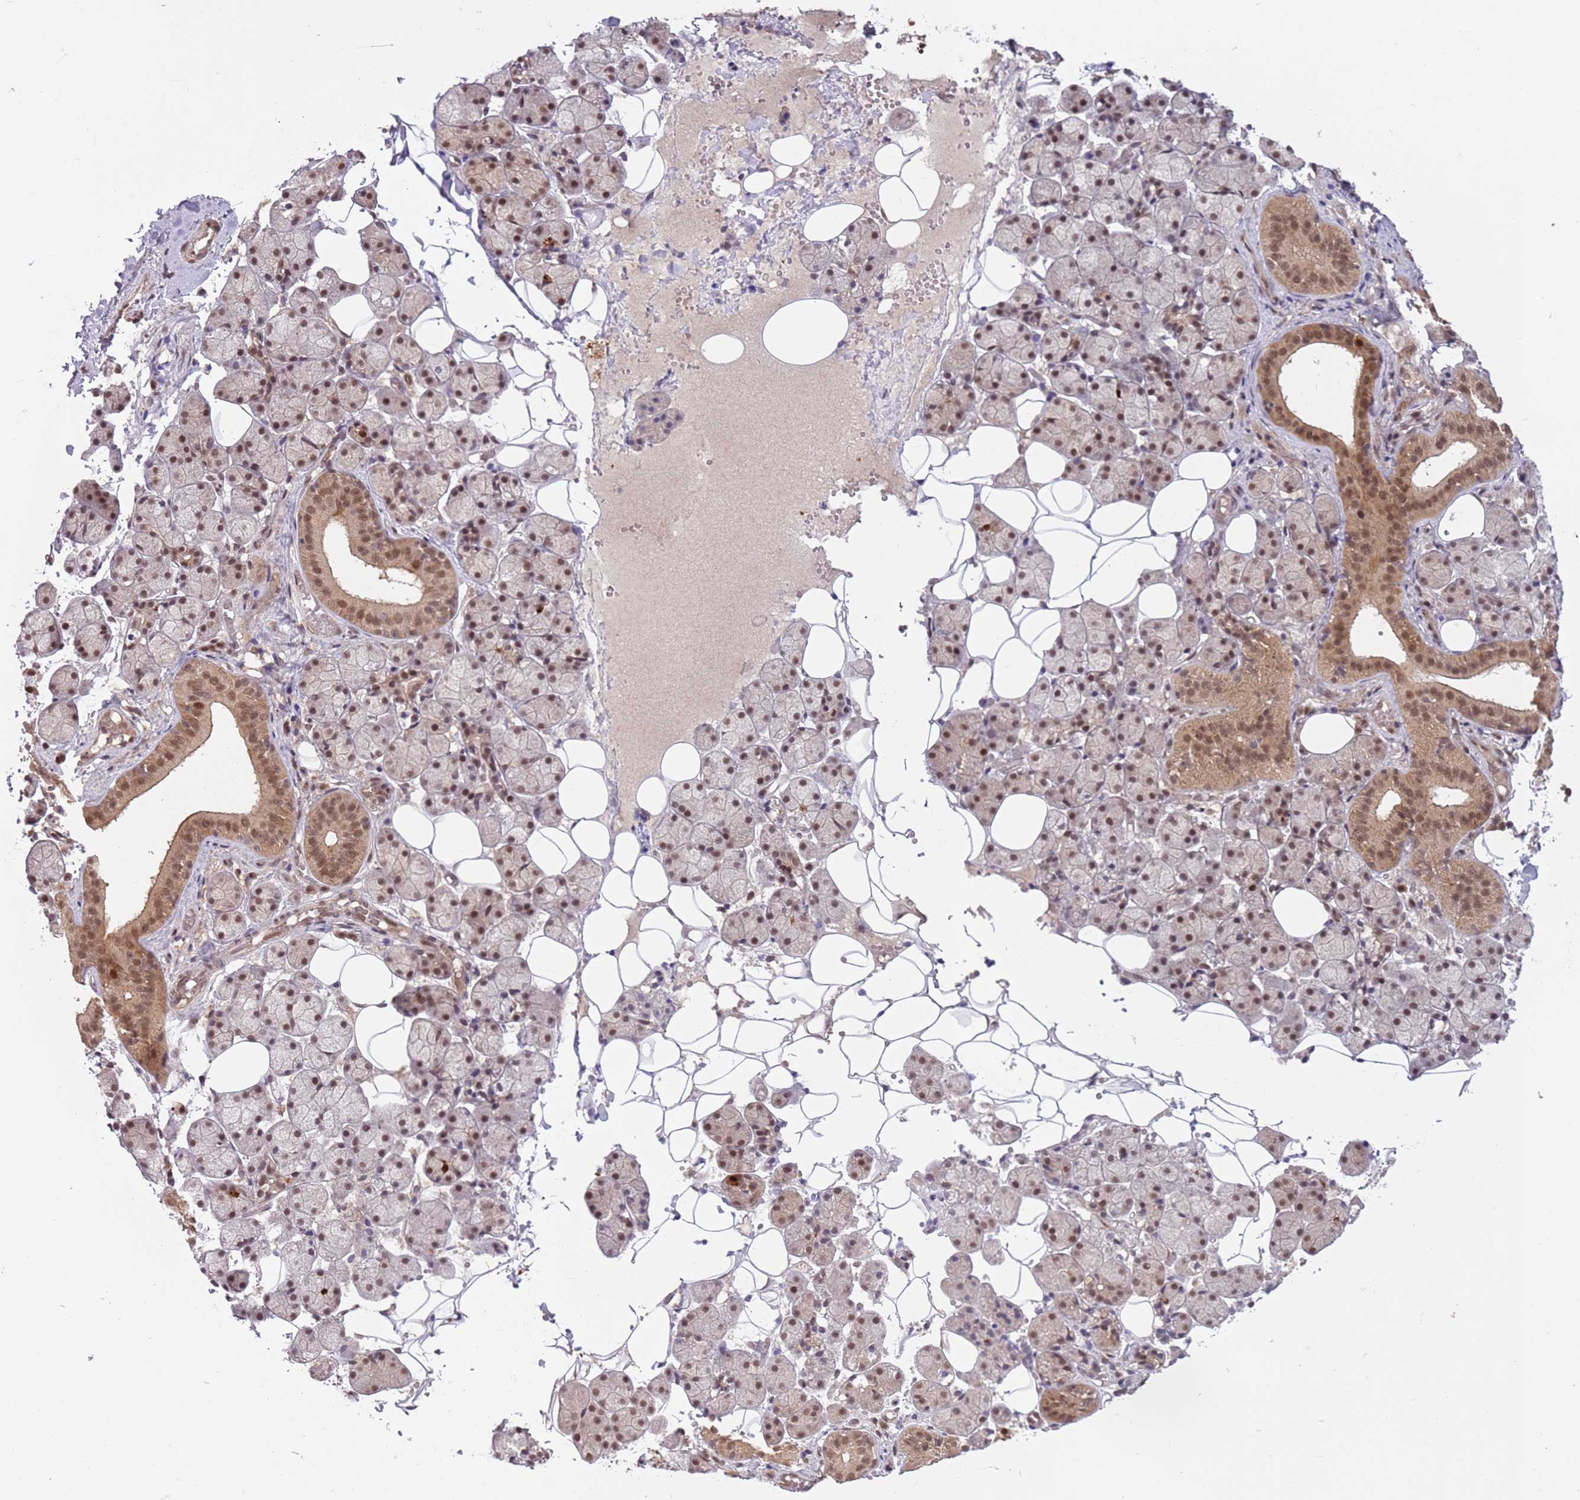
{"staining": {"intensity": "strong", "quantity": "25%-75%", "location": "cytoplasmic/membranous,nuclear"}, "tissue": "salivary gland", "cell_type": "Glandular cells", "image_type": "normal", "snomed": [{"axis": "morphology", "description": "Normal tissue, NOS"}, {"axis": "topography", "description": "Salivary gland"}], "caption": "Protein staining of normal salivary gland reveals strong cytoplasmic/membranous,nuclear expression in about 25%-75% of glandular cells. Ihc stains the protein in brown and the nuclei are stained blue.", "gene": "ADAMTS3", "patient": {"sex": "female", "age": 33}}